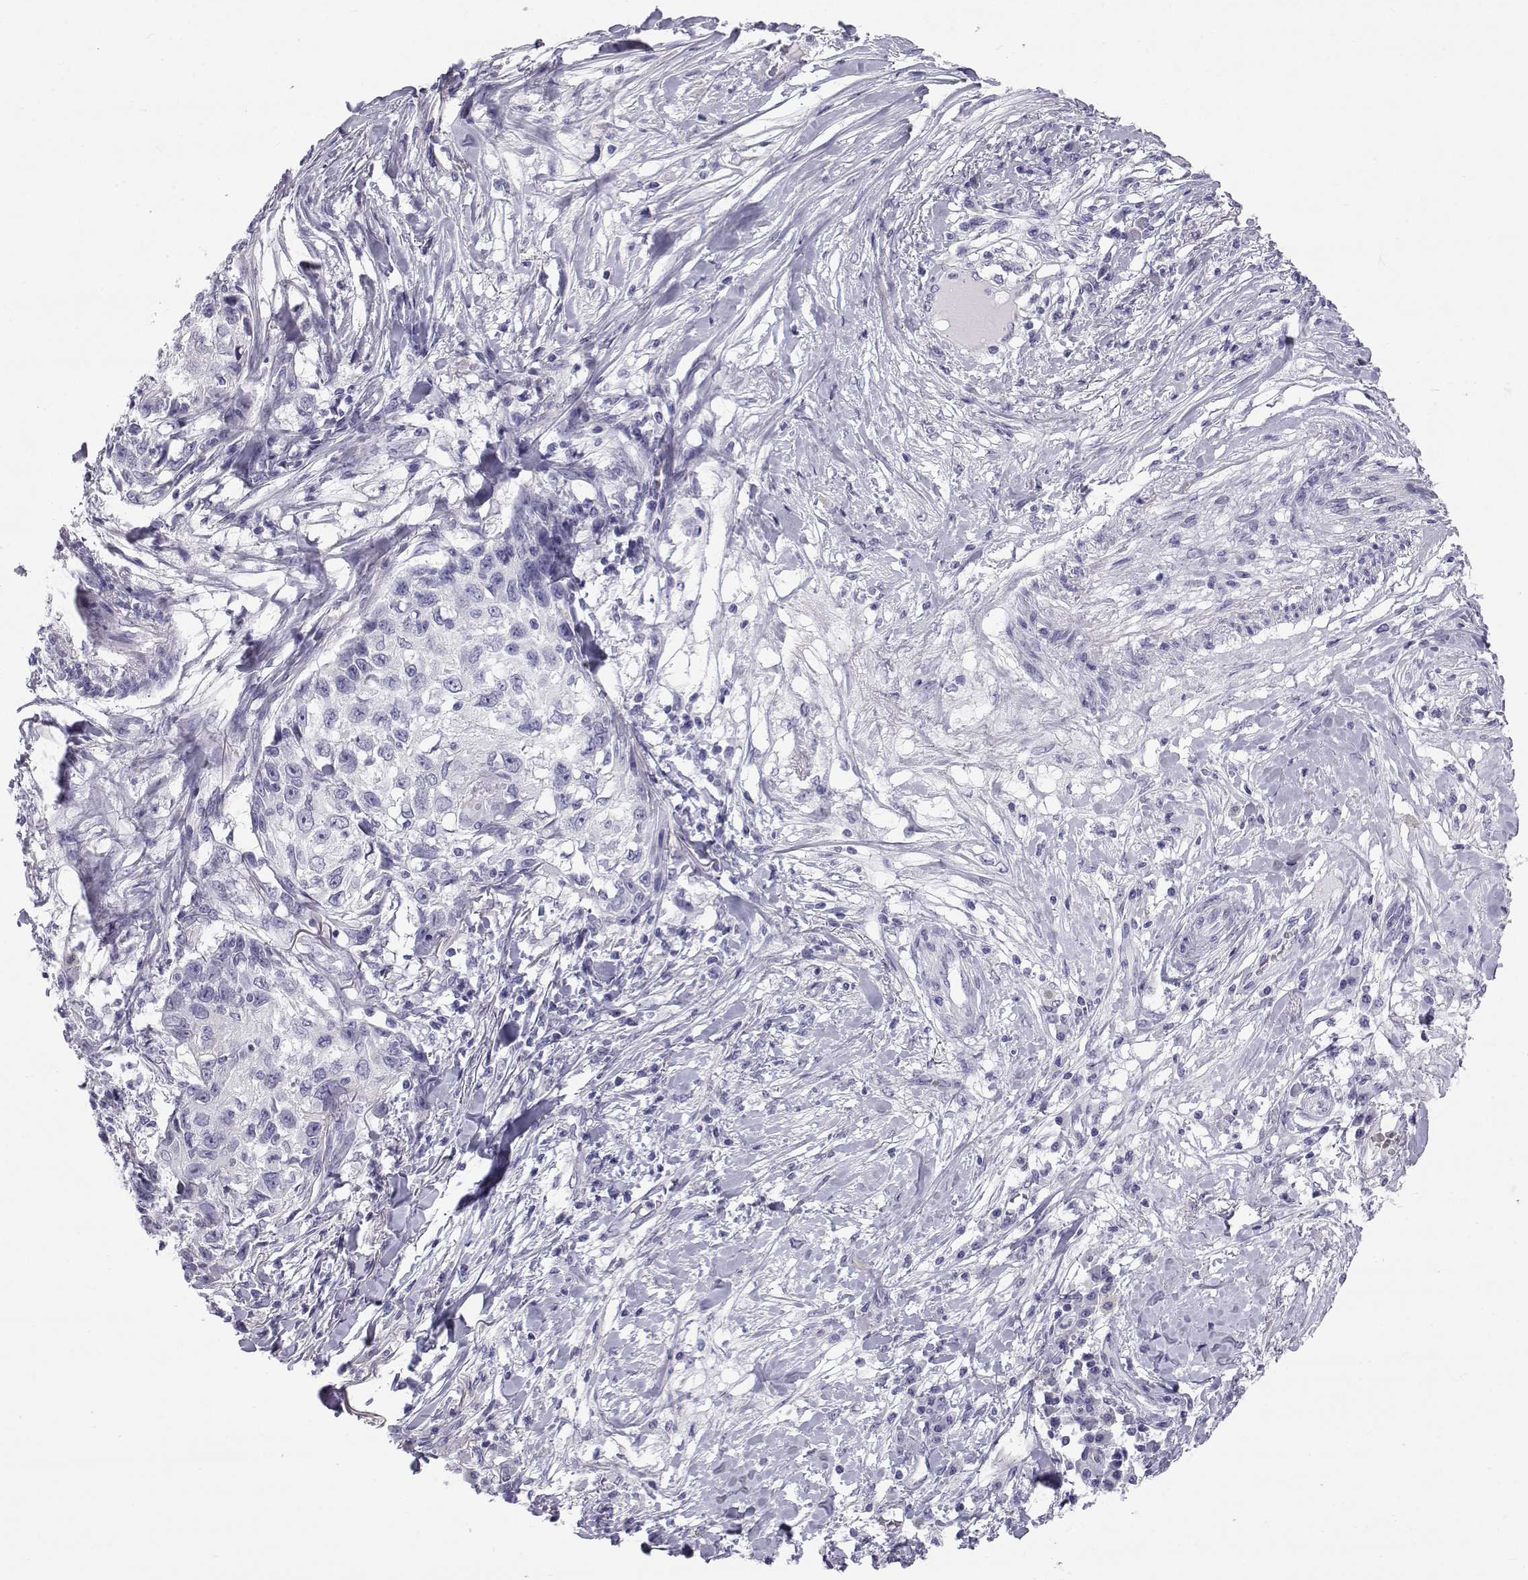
{"staining": {"intensity": "negative", "quantity": "none", "location": "none"}, "tissue": "skin cancer", "cell_type": "Tumor cells", "image_type": "cancer", "snomed": [{"axis": "morphology", "description": "Squamous cell carcinoma, NOS"}, {"axis": "topography", "description": "Skin"}], "caption": "A high-resolution image shows IHC staining of squamous cell carcinoma (skin), which demonstrates no significant positivity in tumor cells.", "gene": "RNASE12", "patient": {"sex": "male", "age": 92}}